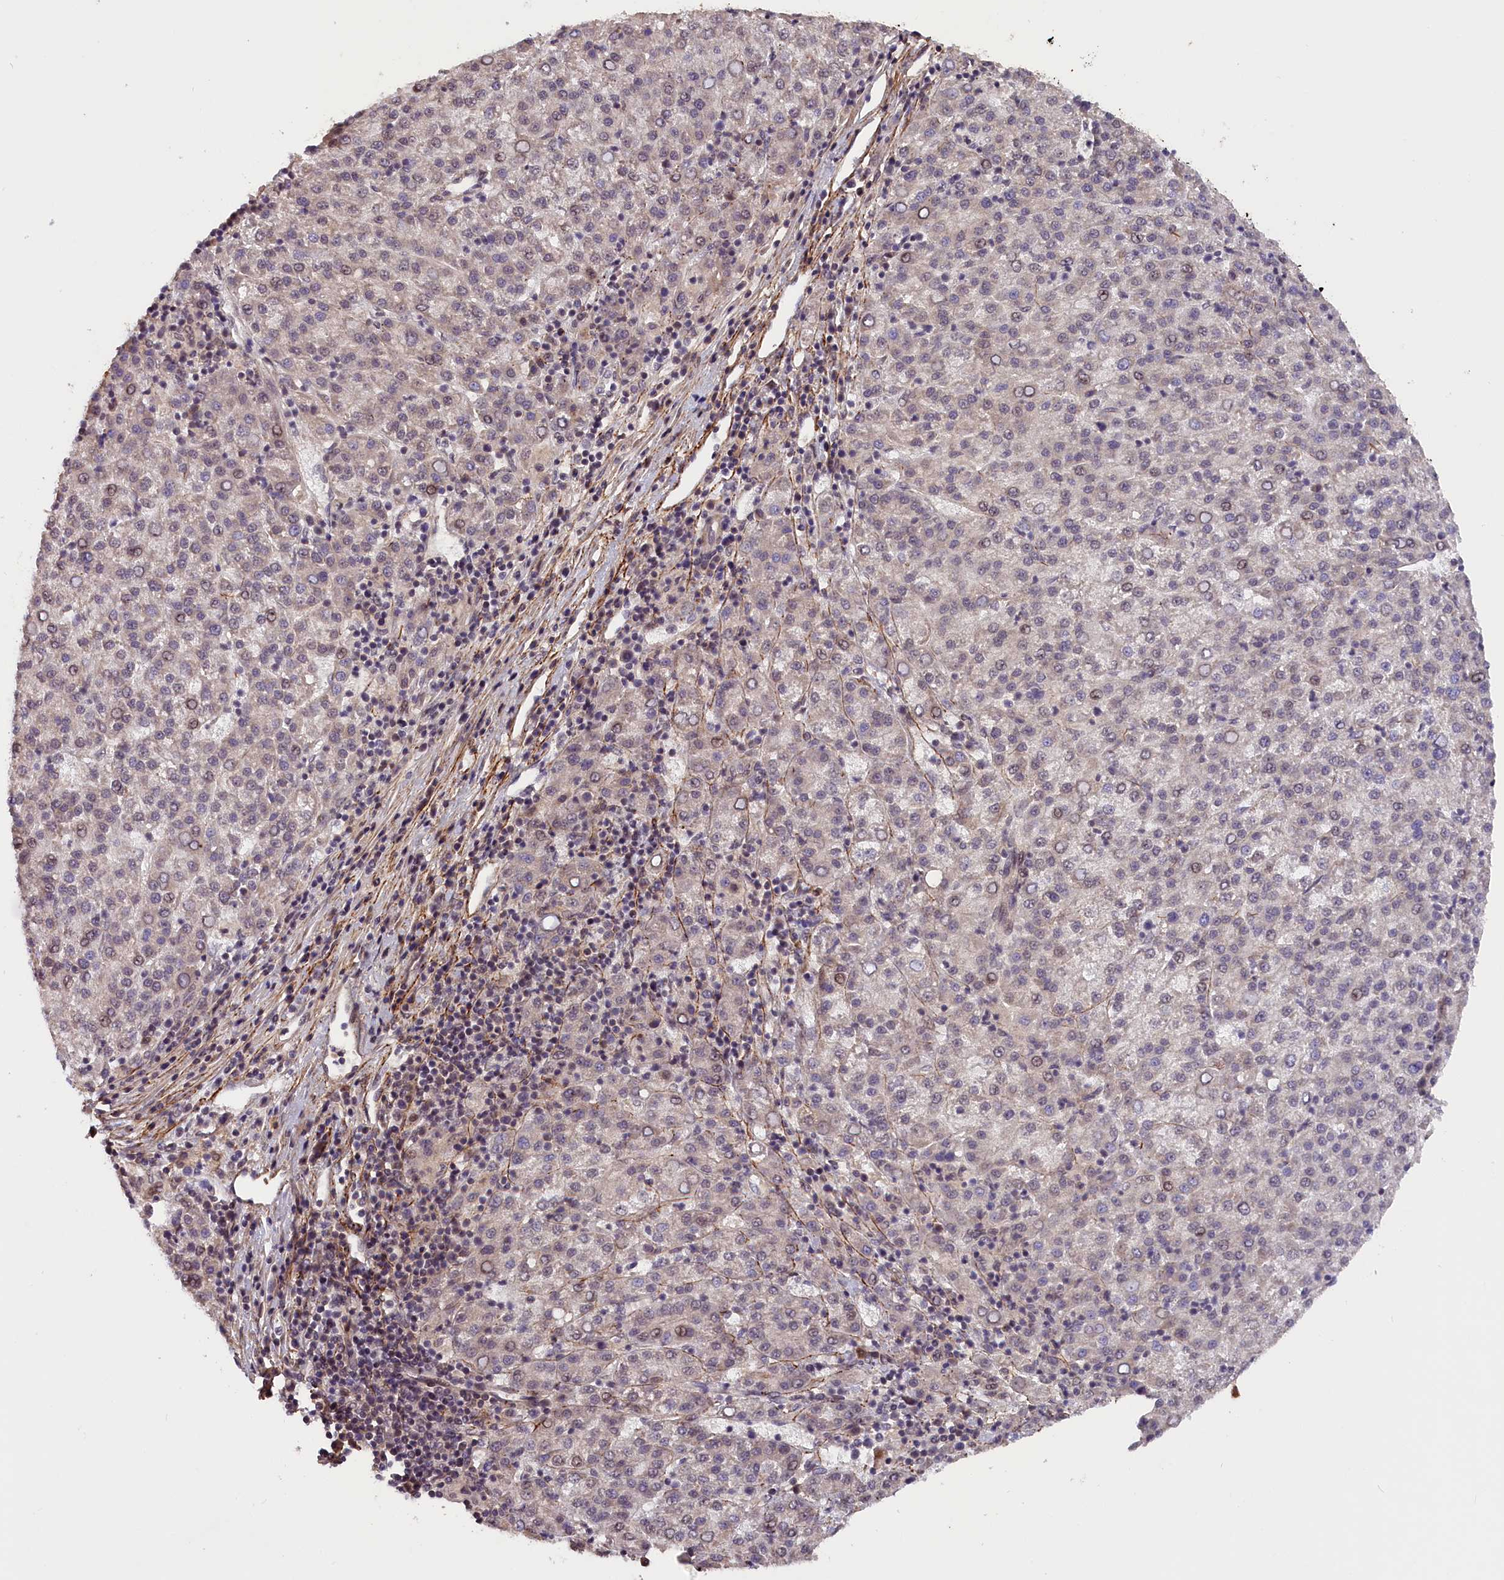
{"staining": {"intensity": "weak", "quantity": "<25%", "location": "nuclear"}, "tissue": "liver cancer", "cell_type": "Tumor cells", "image_type": "cancer", "snomed": [{"axis": "morphology", "description": "Carcinoma, Hepatocellular, NOS"}, {"axis": "topography", "description": "Liver"}], "caption": "There is no significant positivity in tumor cells of hepatocellular carcinoma (liver).", "gene": "ZNF480", "patient": {"sex": "female", "age": 58}}